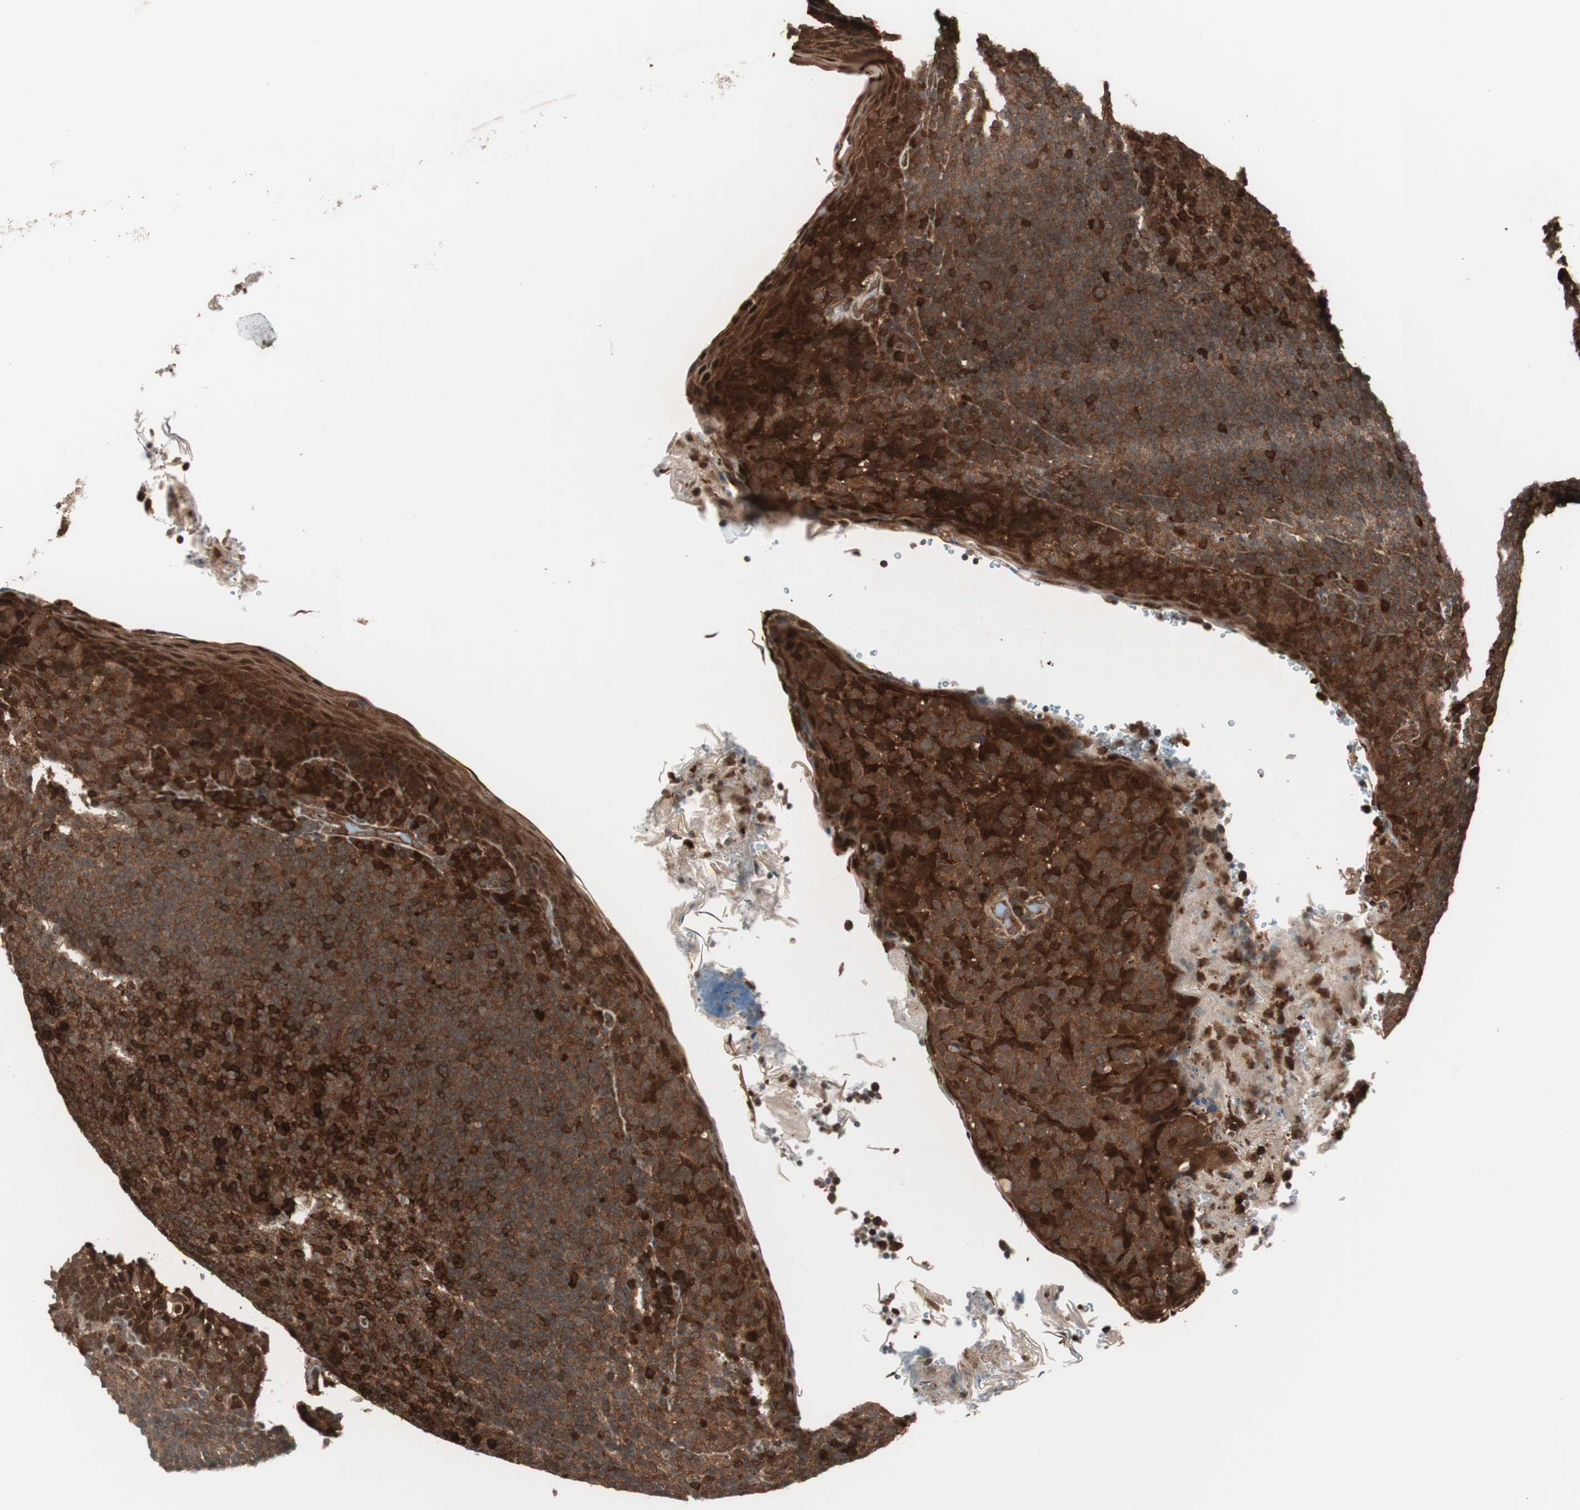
{"staining": {"intensity": "strong", "quantity": ">75%", "location": "cytoplasmic/membranous"}, "tissue": "tonsil", "cell_type": "Germinal center cells", "image_type": "normal", "snomed": [{"axis": "morphology", "description": "Normal tissue, NOS"}, {"axis": "topography", "description": "Tonsil"}], "caption": "High-magnification brightfield microscopy of normal tonsil stained with DAB (brown) and counterstained with hematoxylin (blue). germinal center cells exhibit strong cytoplasmic/membranous expression is present in approximately>75% of cells. (brown staining indicates protein expression, while blue staining denotes nuclei).", "gene": "PRKG2", "patient": {"sex": "male", "age": 17}}